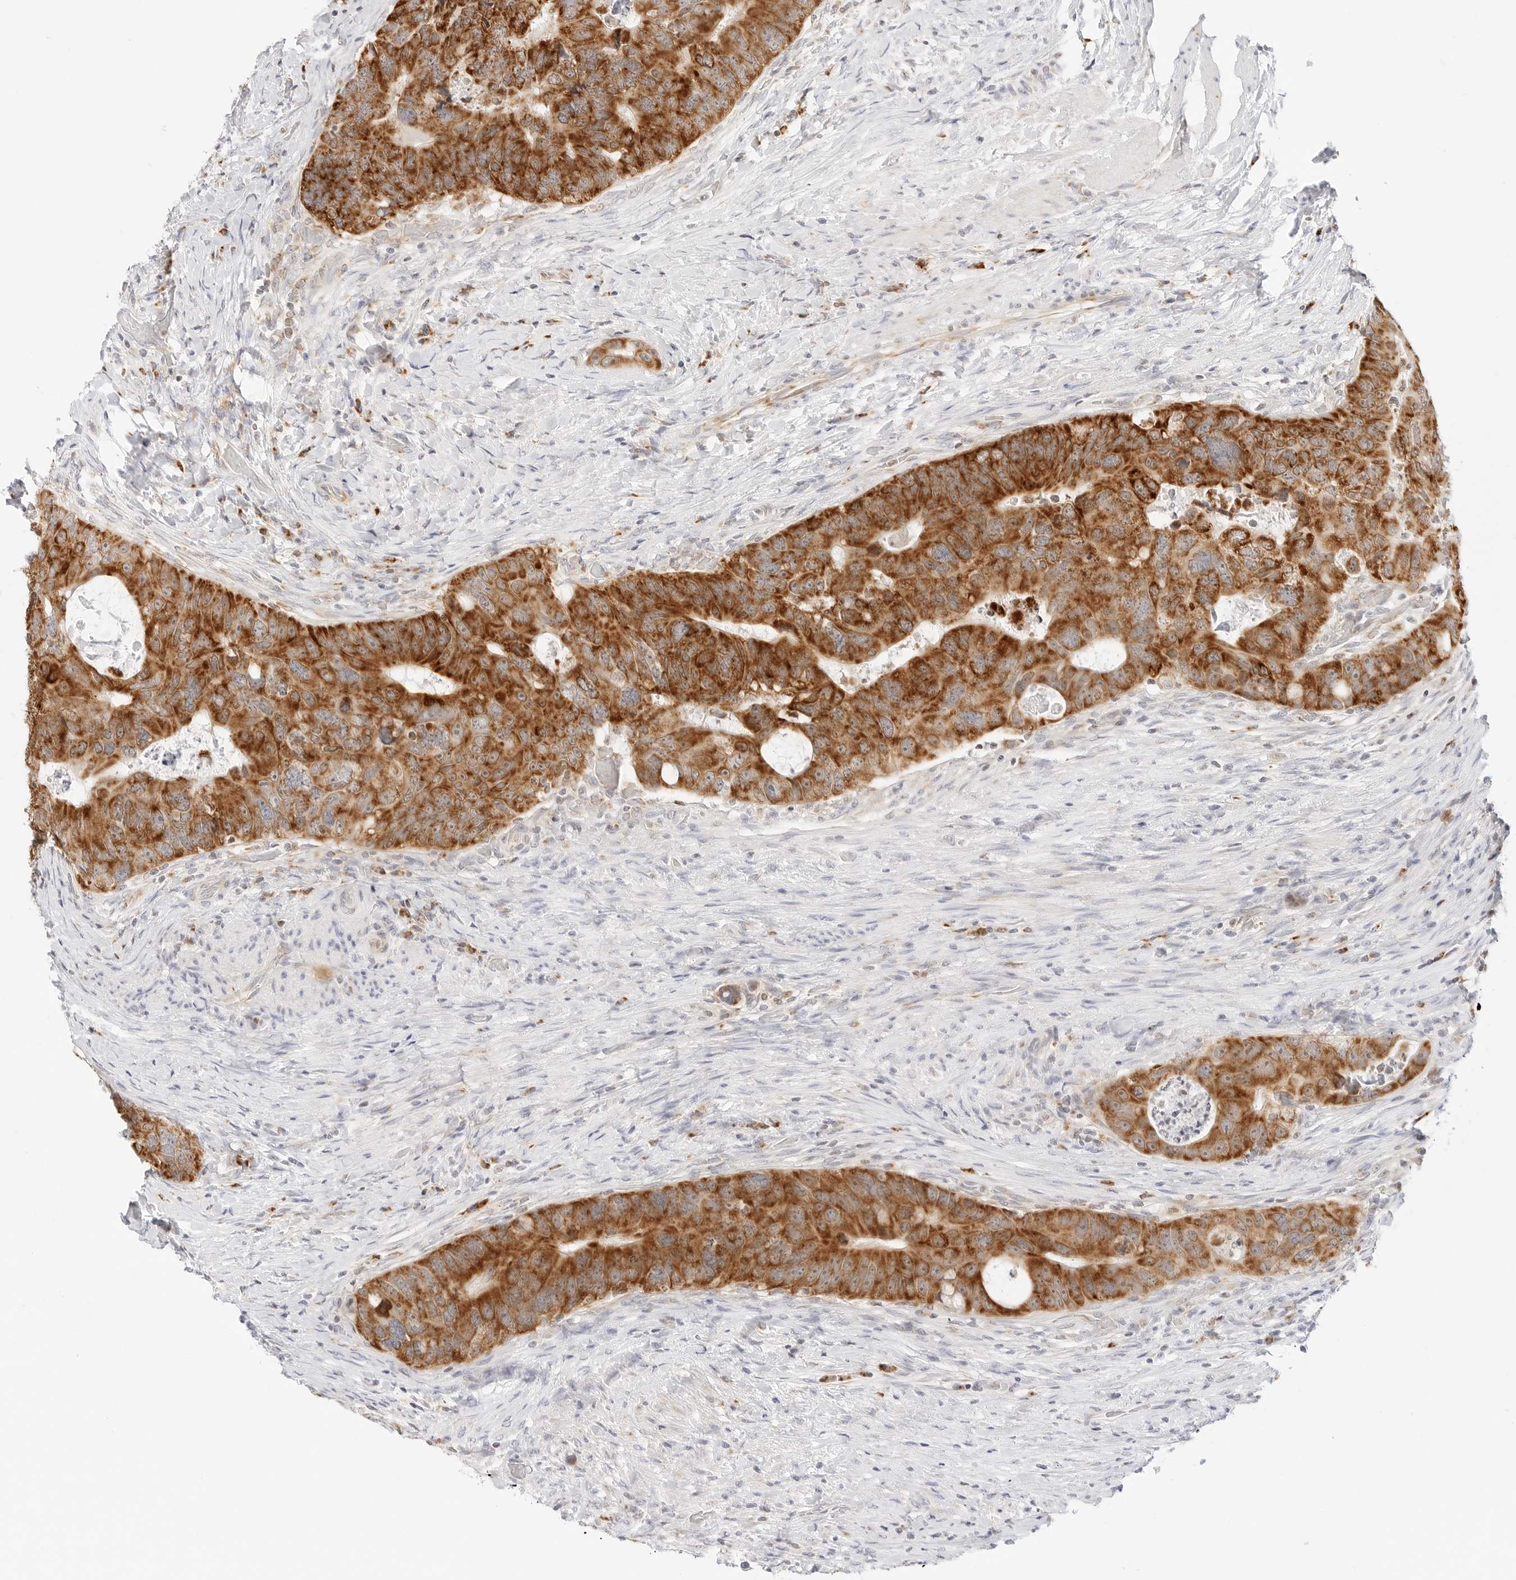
{"staining": {"intensity": "strong", "quantity": ">75%", "location": "cytoplasmic/membranous"}, "tissue": "colorectal cancer", "cell_type": "Tumor cells", "image_type": "cancer", "snomed": [{"axis": "morphology", "description": "Adenocarcinoma, NOS"}, {"axis": "topography", "description": "Rectum"}], "caption": "Human colorectal cancer stained for a protein (brown) shows strong cytoplasmic/membranous positive staining in about >75% of tumor cells.", "gene": "FH", "patient": {"sex": "male", "age": 59}}